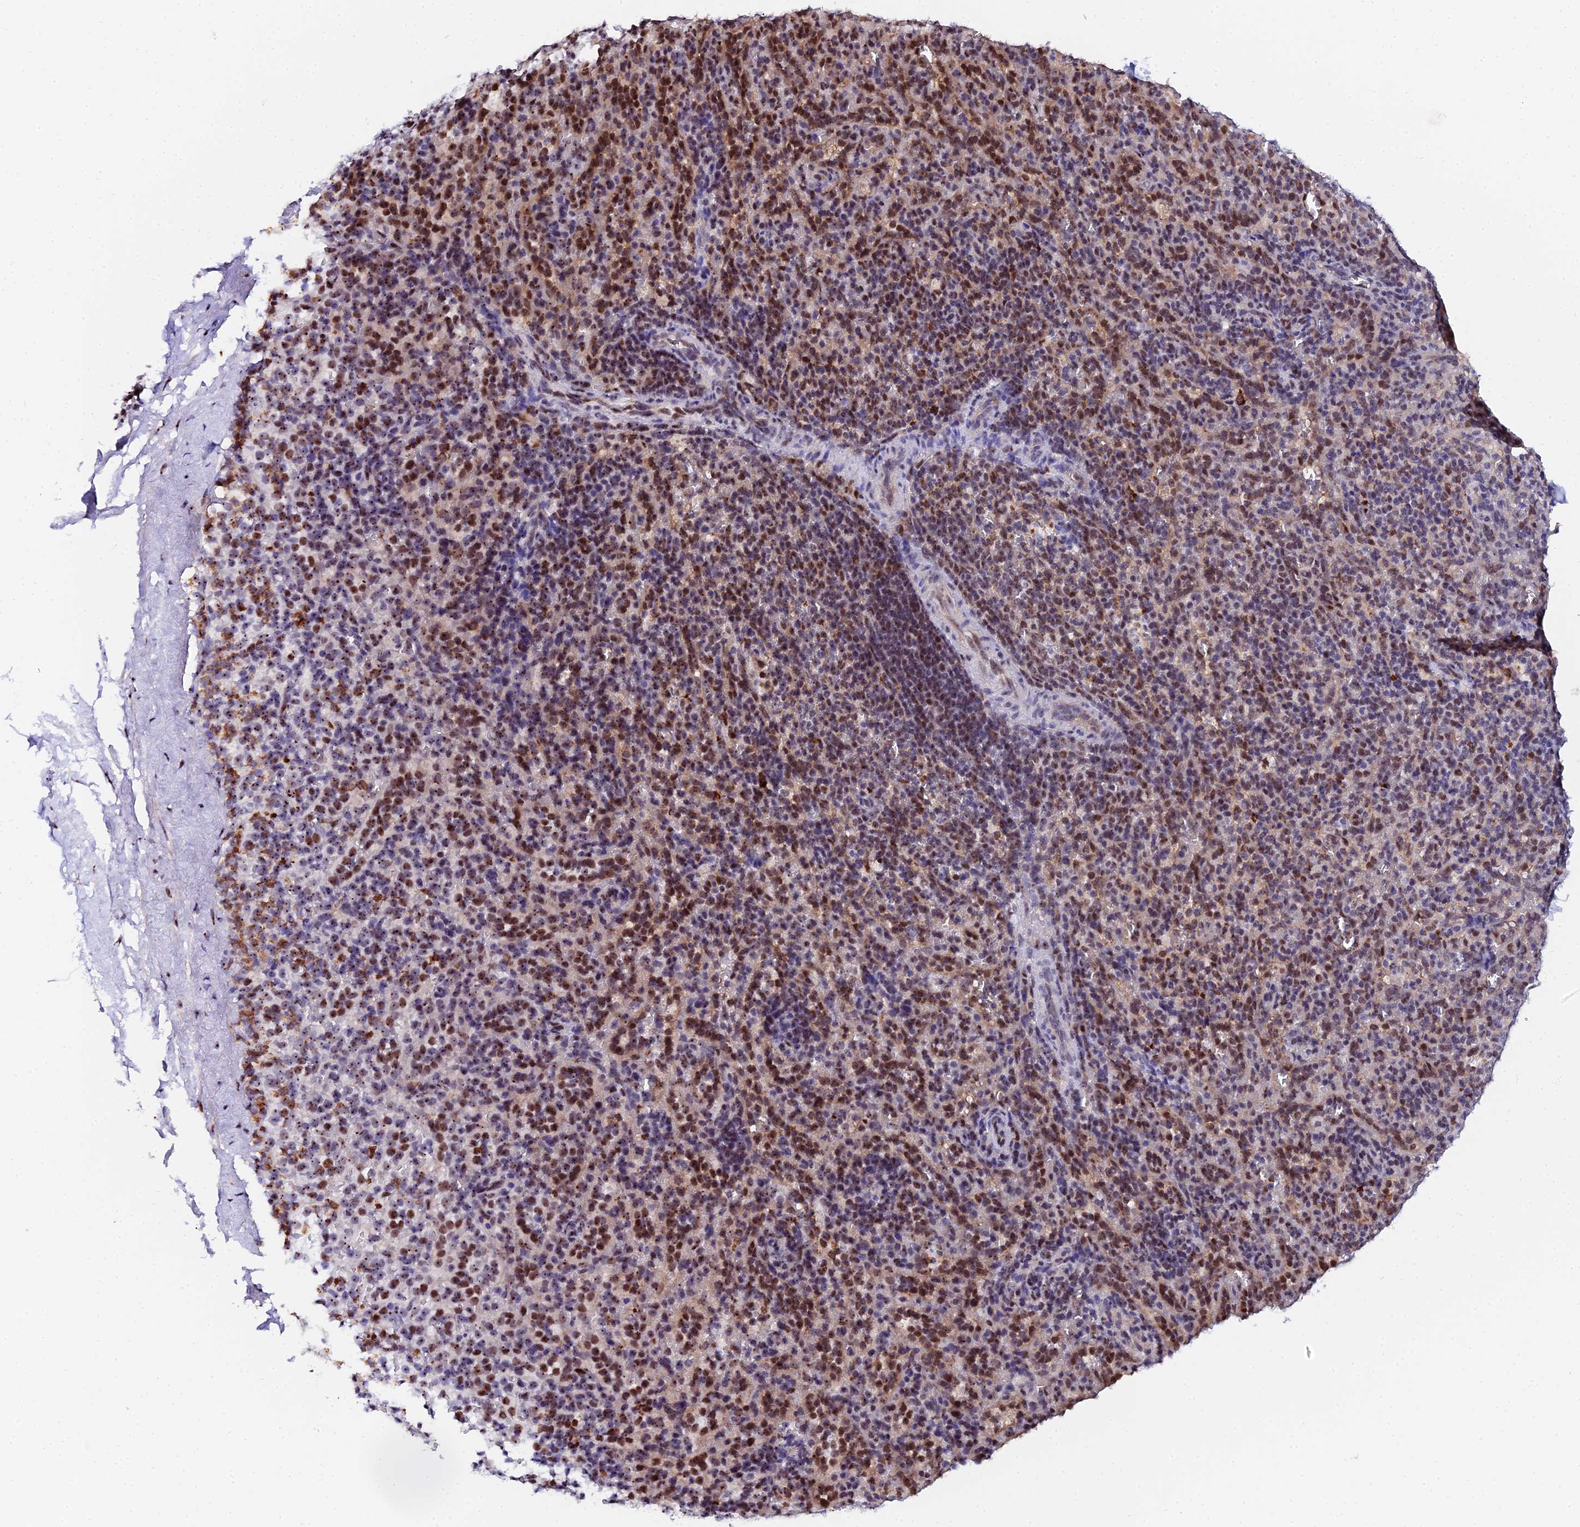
{"staining": {"intensity": "moderate", "quantity": "25%-75%", "location": "nuclear"}, "tissue": "spleen", "cell_type": "Cells in red pulp", "image_type": "normal", "snomed": [{"axis": "morphology", "description": "Normal tissue, NOS"}, {"axis": "topography", "description": "Spleen"}], "caption": "High-power microscopy captured an immunohistochemistry micrograph of unremarkable spleen, revealing moderate nuclear staining in approximately 25%-75% of cells in red pulp. (IHC, brightfield microscopy, high magnification).", "gene": "TIFA", "patient": {"sex": "female", "age": 21}}